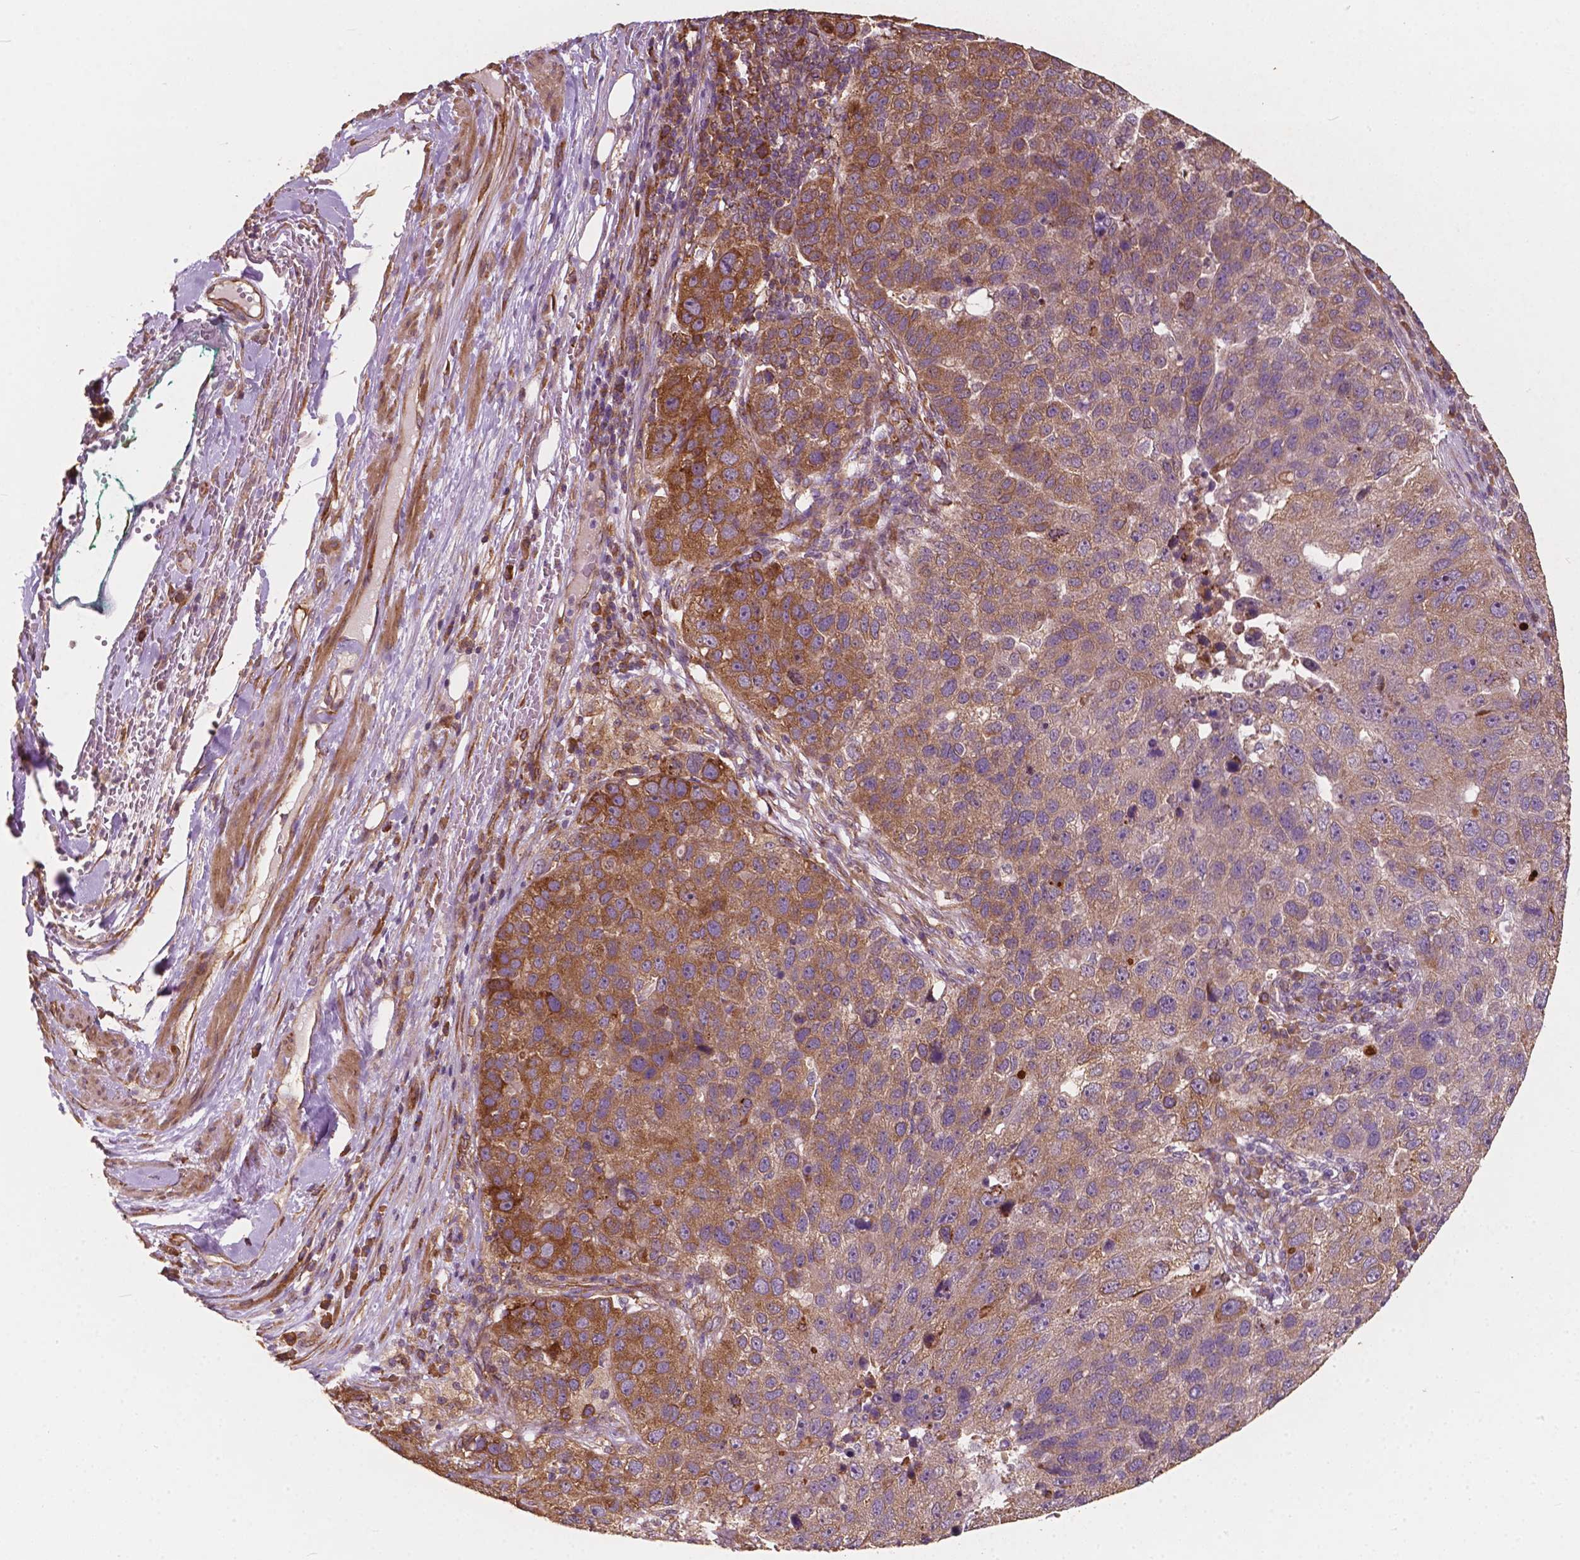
{"staining": {"intensity": "strong", "quantity": "25%-75%", "location": "cytoplasmic/membranous"}, "tissue": "pancreatic cancer", "cell_type": "Tumor cells", "image_type": "cancer", "snomed": [{"axis": "morphology", "description": "Adenocarcinoma, NOS"}, {"axis": "topography", "description": "Pancreas"}], "caption": "IHC histopathology image of neoplastic tissue: human adenocarcinoma (pancreatic) stained using immunohistochemistry demonstrates high levels of strong protein expression localized specifically in the cytoplasmic/membranous of tumor cells, appearing as a cytoplasmic/membranous brown color.", "gene": "G3BP1", "patient": {"sex": "female", "age": 61}}